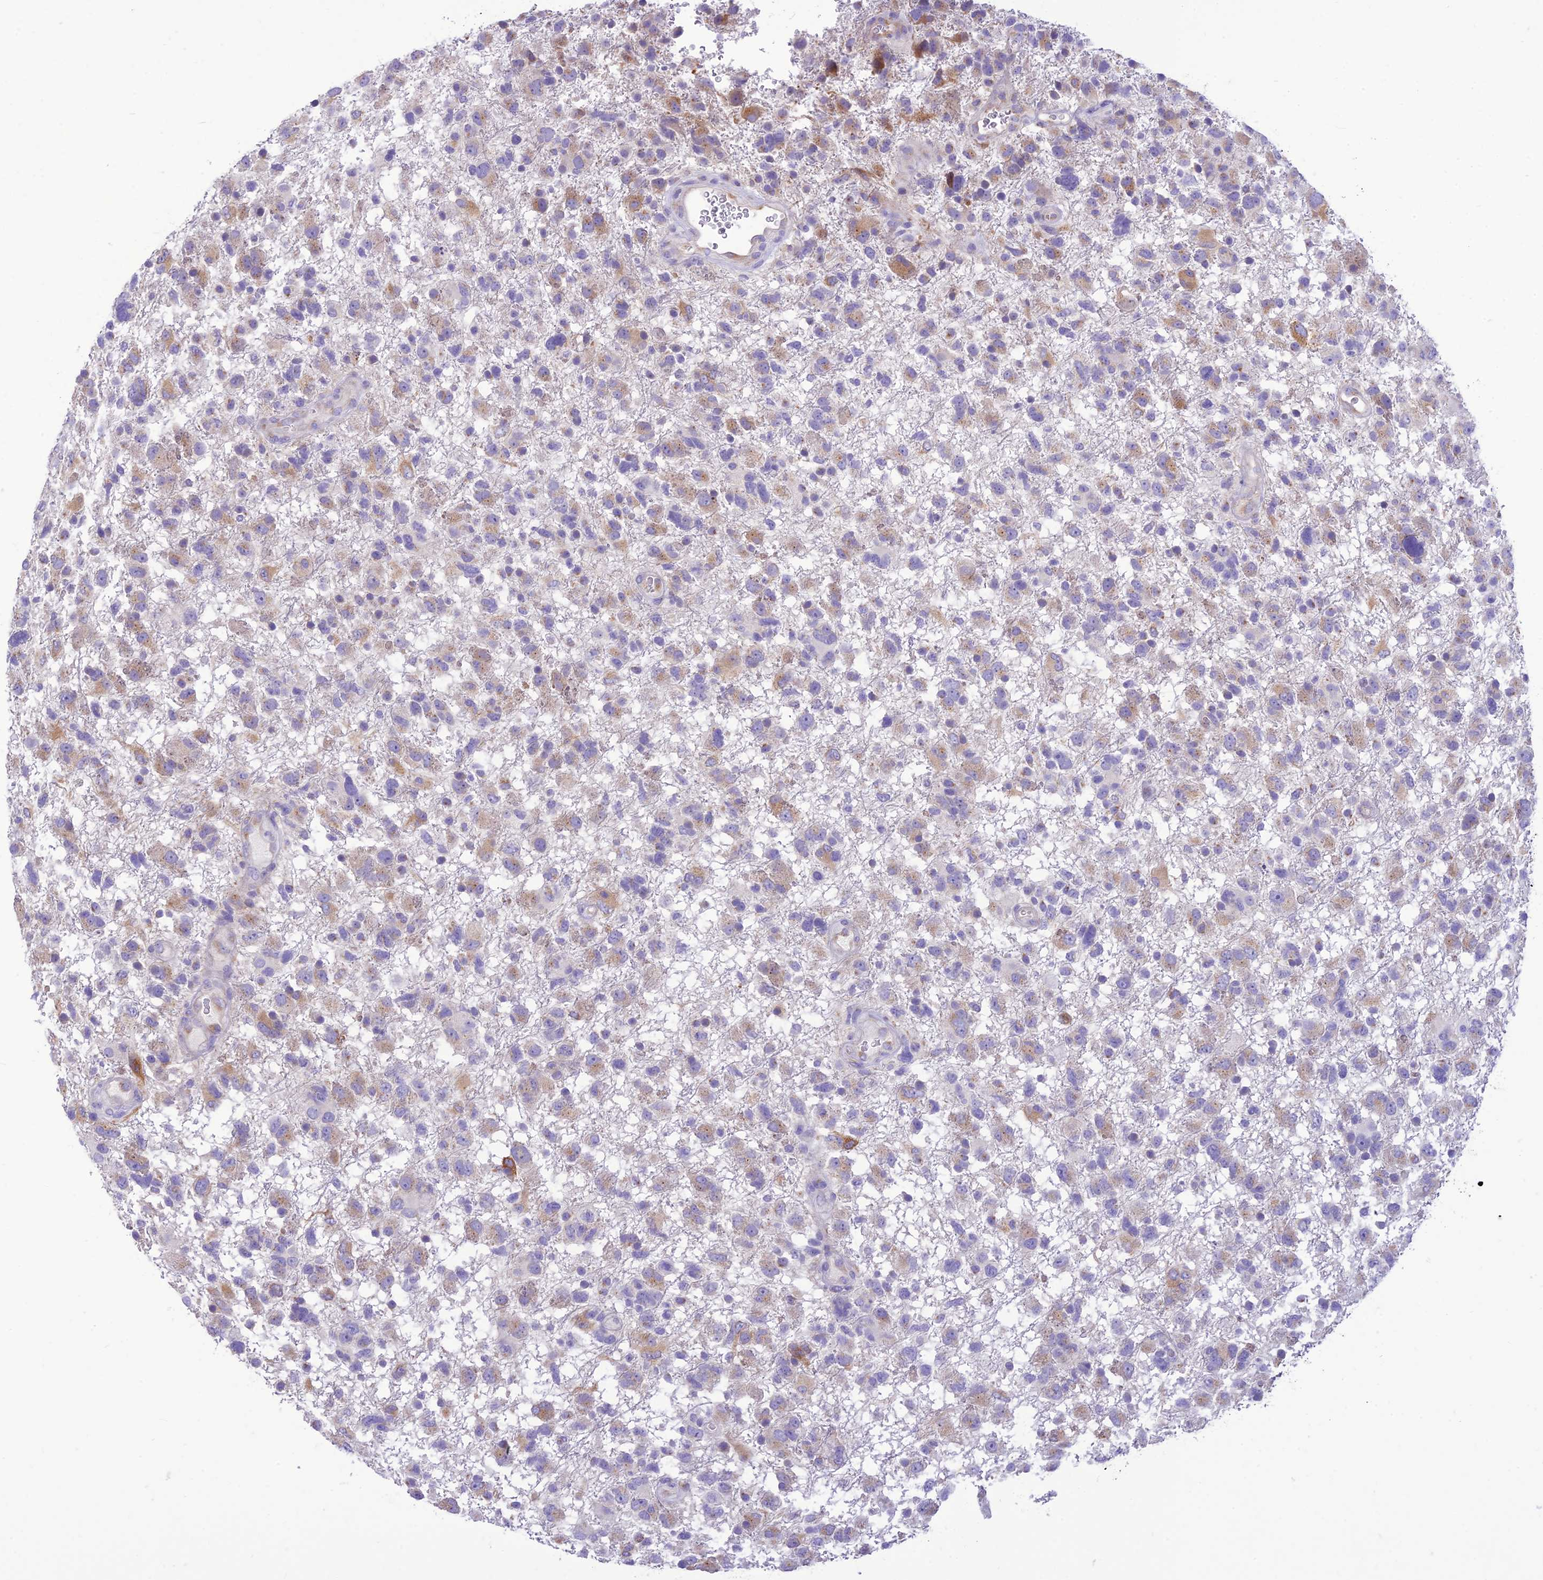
{"staining": {"intensity": "weak", "quantity": "25%-75%", "location": "cytoplasmic/membranous"}, "tissue": "glioma", "cell_type": "Tumor cells", "image_type": "cancer", "snomed": [{"axis": "morphology", "description": "Glioma, malignant, High grade"}, {"axis": "topography", "description": "Brain"}], "caption": "High-magnification brightfield microscopy of malignant glioma (high-grade) stained with DAB (3,3'-diaminobenzidine) (brown) and counterstained with hematoxylin (blue). tumor cells exhibit weak cytoplasmic/membranous positivity is present in about25%-75% of cells.", "gene": "DHDH", "patient": {"sex": "male", "age": 61}}